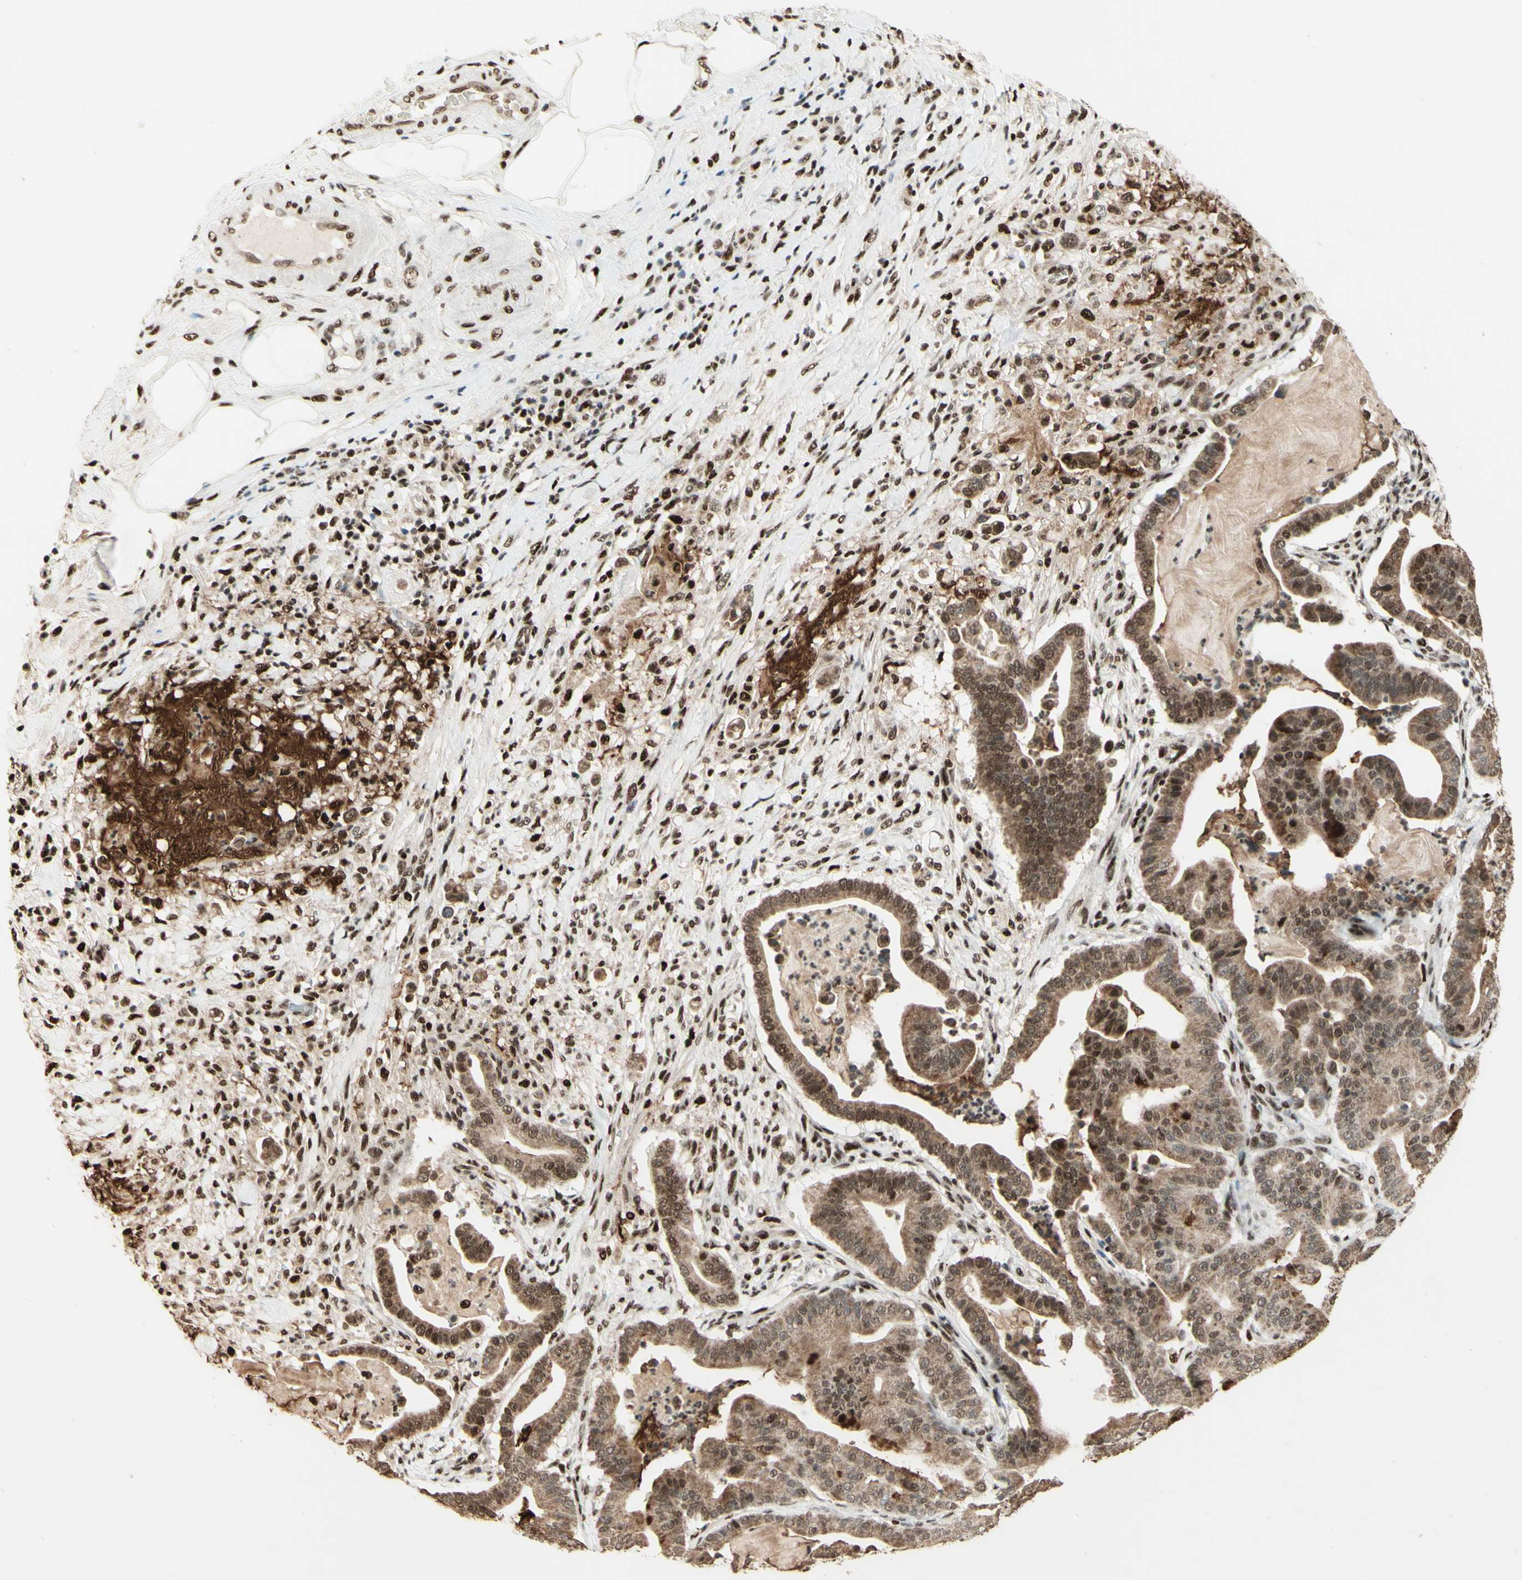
{"staining": {"intensity": "moderate", "quantity": ">75%", "location": "cytoplasmic/membranous,nuclear"}, "tissue": "pancreatic cancer", "cell_type": "Tumor cells", "image_type": "cancer", "snomed": [{"axis": "morphology", "description": "Adenocarcinoma, NOS"}, {"axis": "topography", "description": "Pancreas"}], "caption": "There is medium levels of moderate cytoplasmic/membranous and nuclear positivity in tumor cells of pancreatic adenocarcinoma, as demonstrated by immunohistochemical staining (brown color).", "gene": "NR3C1", "patient": {"sex": "male", "age": 63}}